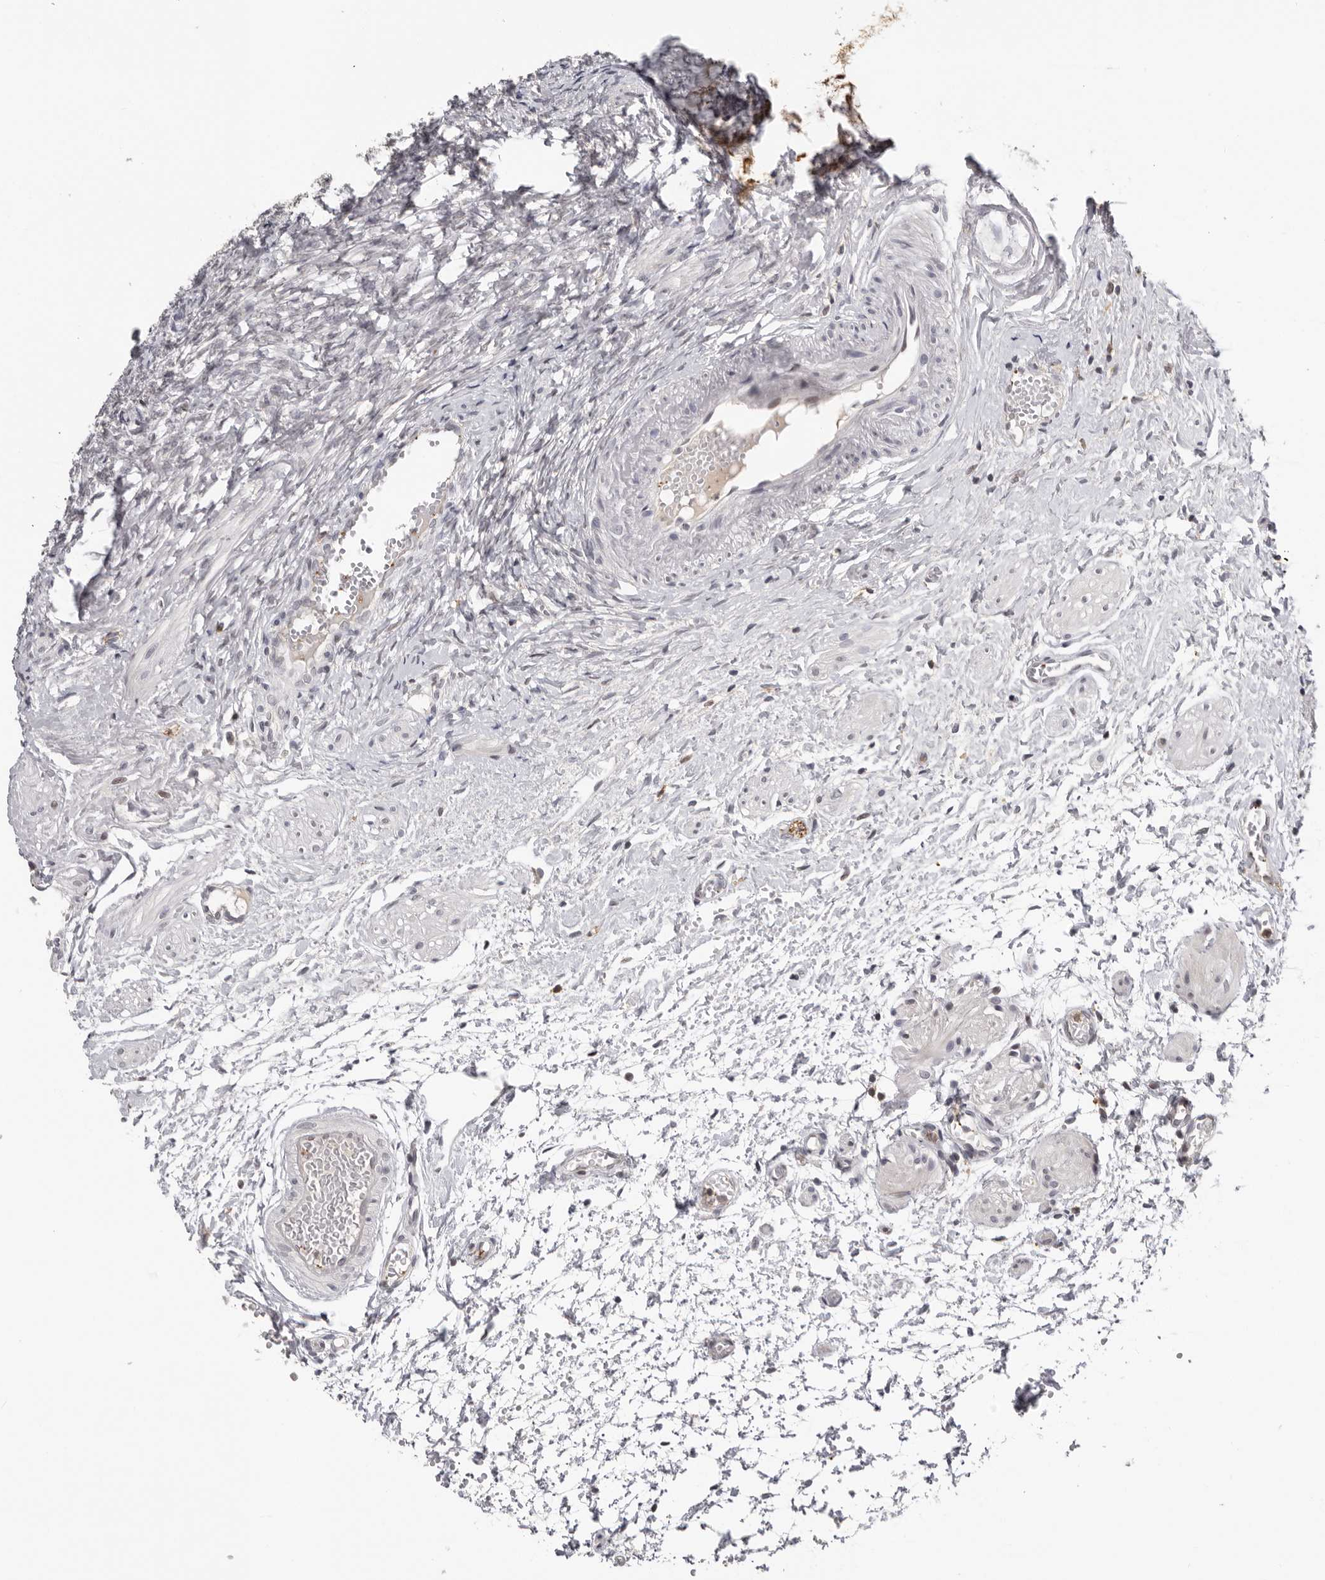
{"staining": {"intensity": "negative", "quantity": "none", "location": "none"}, "tissue": "ovary", "cell_type": "Follicle cells", "image_type": "normal", "snomed": [{"axis": "morphology", "description": "Normal tissue, NOS"}, {"axis": "topography", "description": "Ovary"}], "caption": "This is an immunohistochemistry micrograph of benign ovary. There is no staining in follicle cells.", "gene": "KIF2B", "patient": {"sex": "female", "age": 41}}